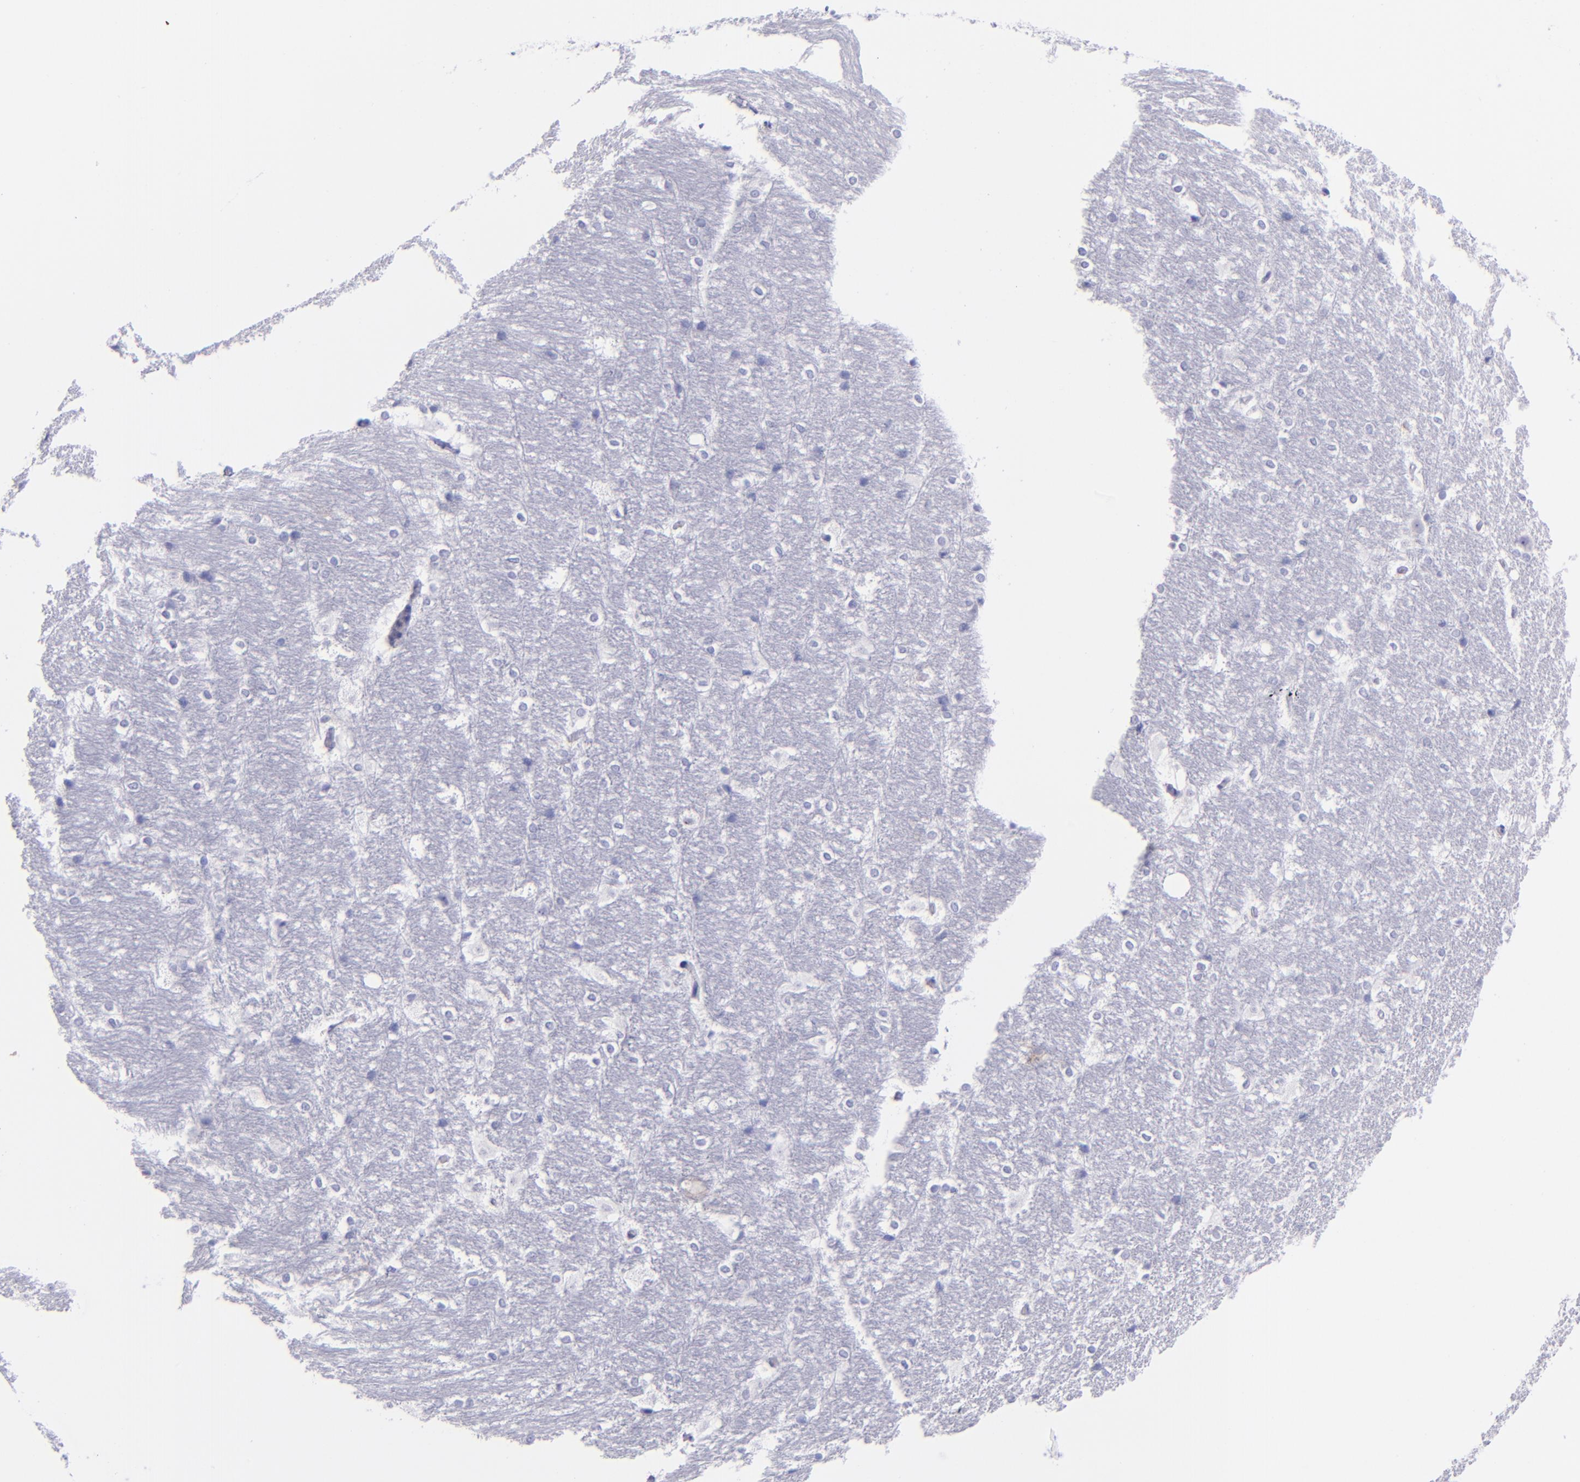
{"staining": {"intensity": "negative", "quantity": "none", "location": "none"}, "tissue": "hippocampus", "cell_type": "Glial cells", "image_type": "normal", "snomed": [{"axis": "morphology", "description": "Normal tissue, NOS"}, {"axis": "topography", "description": "Hippocampus"}], "caption": "Glial cells show no significant positivity in unremarkable hippocampus. Nuclei are stained in blue.", "gene": "CD37", "patient": {"sex": "female", "age": 19}}